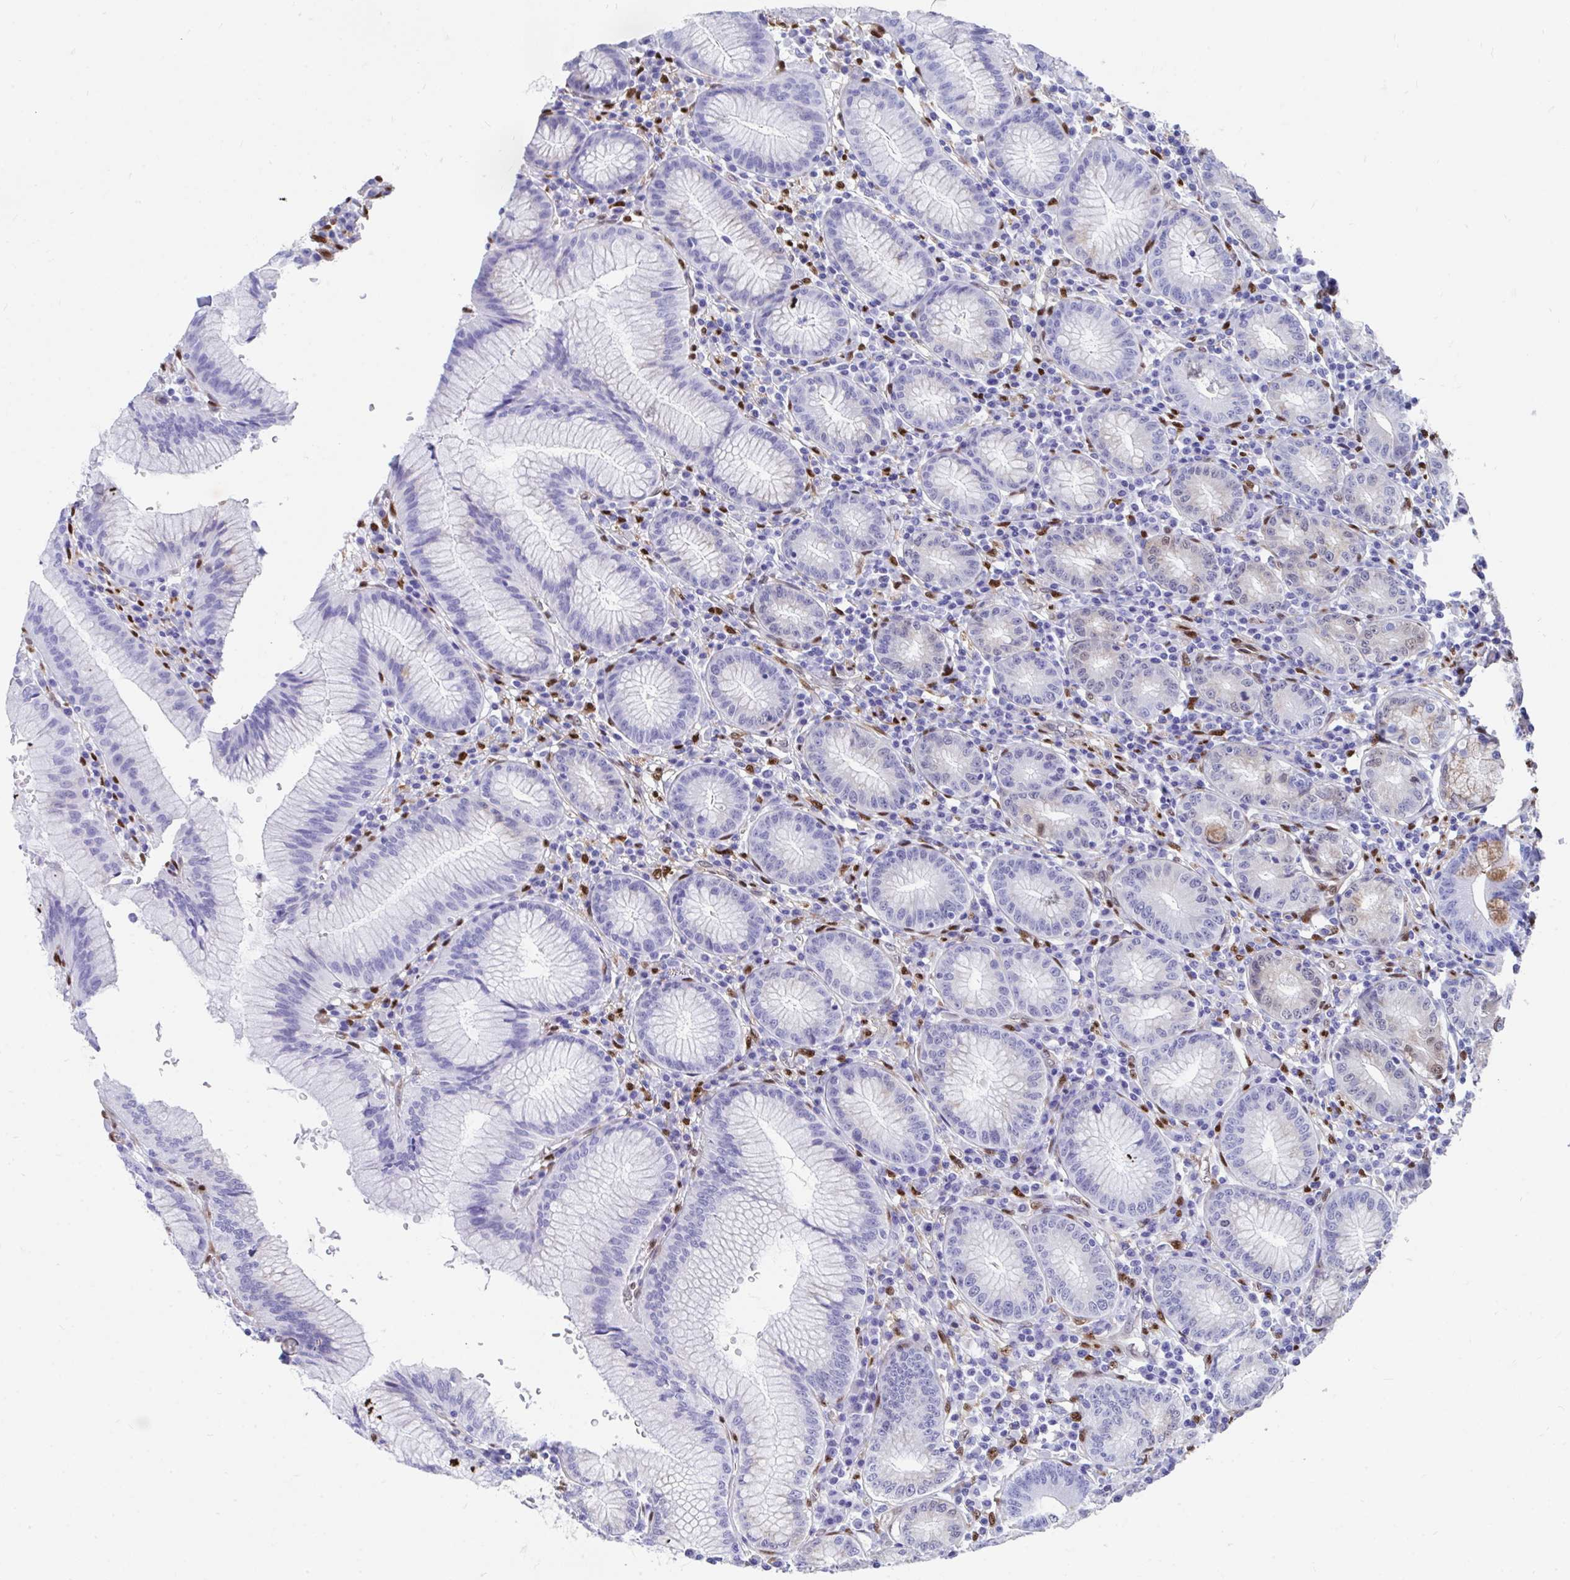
{"staining": {"intensity": "moderate", "quantity": "<25%", "location": "cytoplasmic/membranous"}, "tissue": "stomach", "cell_type": "Glandular cells", "image_type": "normal", "snomed": [{"axis": "morphology", "description": "Normal tissue, NOS"}, {"axis": "topography", "description": "Stomach"}], "caption": "Stomach stained with IHC demonstrates moderate cytoplasmic/membranous expression in about <25% of glandular cells. Nuclei are stained in blue.", "gene": "RBPMS", "patient": {"sex": "male", "age": 55}}